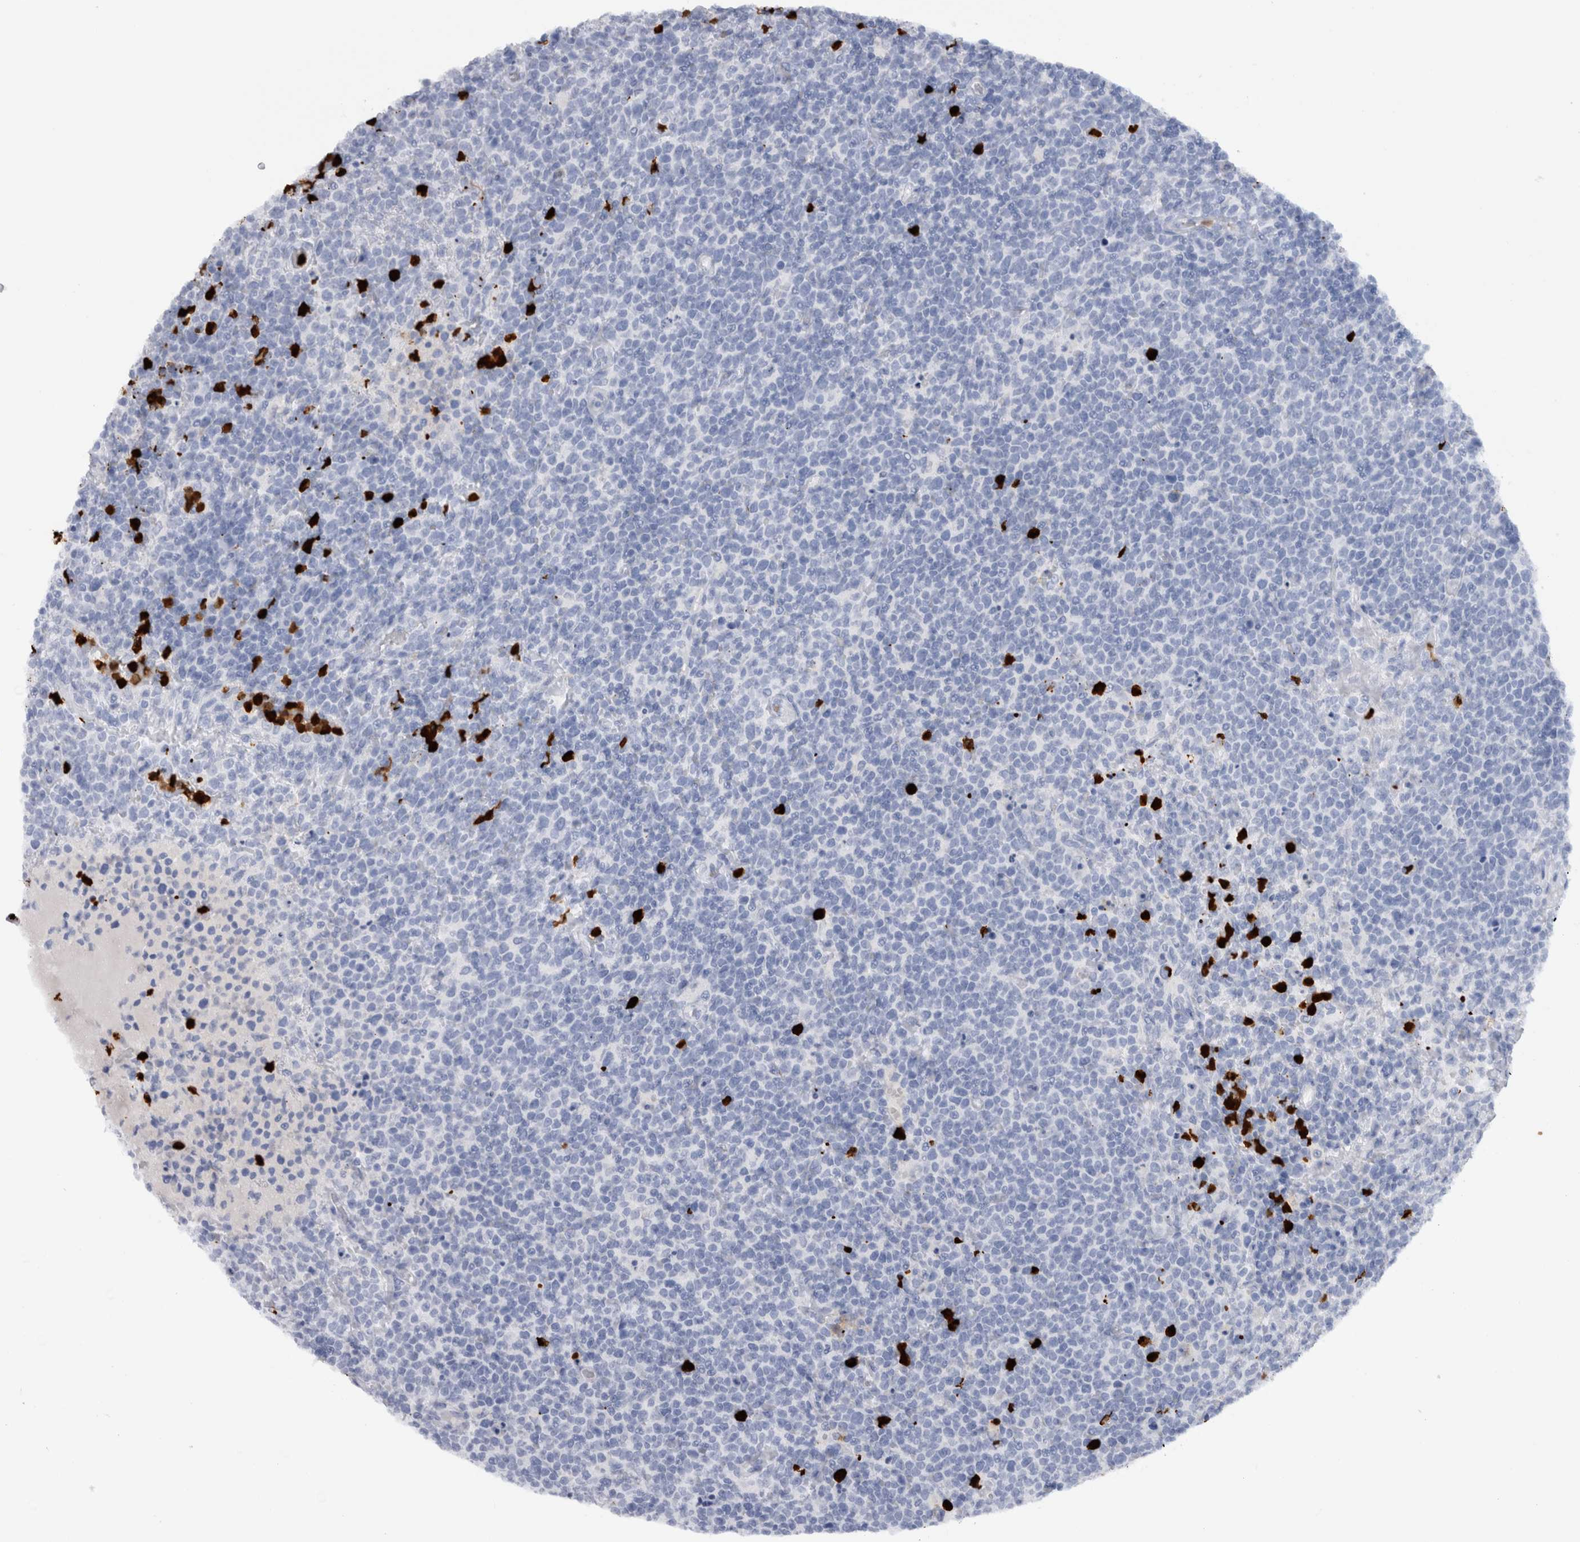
{"staining": {"intensity": "negative", "quantity": "none", "location": "none"}, "tissue": "lymphoma", "cell_type": "Tumor cells", "image_type": "cancer", "snomed": [{"axis": "morphology", "description": "Malignant lymphoma, non-Hodgkin's type, High grade"}, {"axis": "topography", "description": "Lymph node"}], "caption": "Tumor cells show no significant staining in malignant lymphoma, non-Hodgkin's type (high-grade). Nuclei are stained in blue.", "gene": "S100A8", "patient": {"sex": "male", "age": 61}}